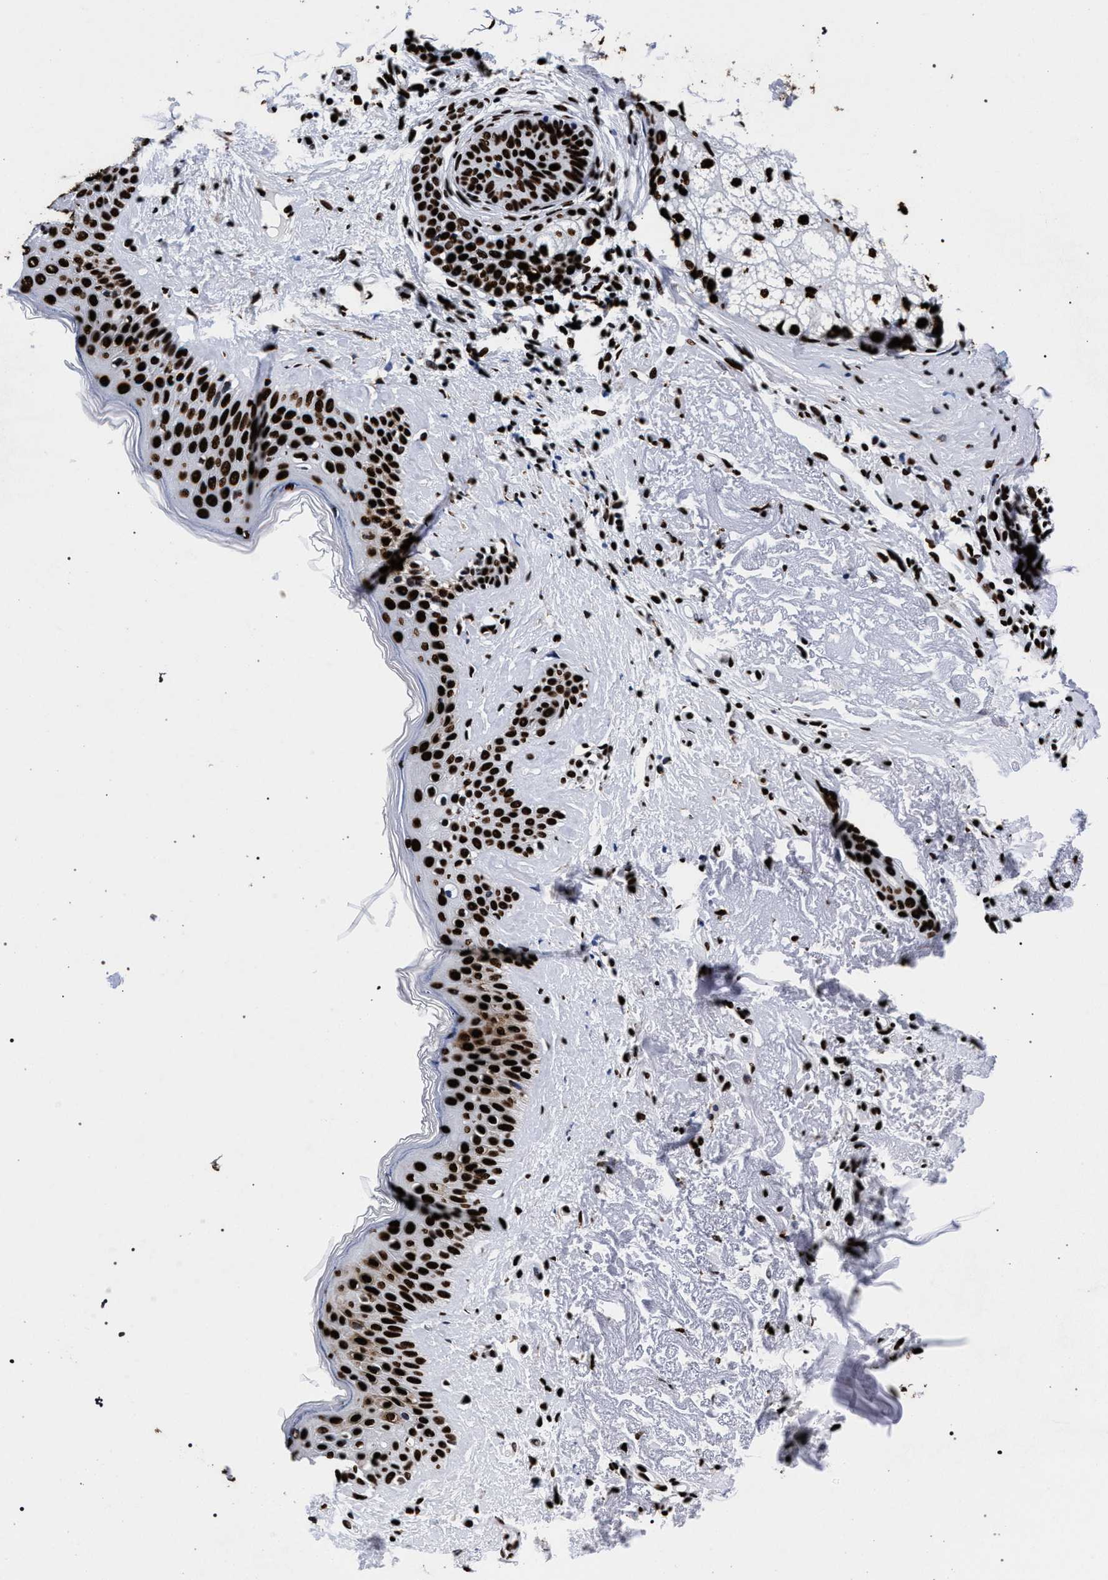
{"staining": {"intensity": "strong", "quantity": ">75%", "location": "nuclear"}, "tissue": "skin cancer", "cell_type": "Tumor cells", "image_type": "cancer", "snomed": [{"axis": "morphology", "description": "Basal cell carcinoma"}, {"axis": "topography", "description": "Skin"}], "caption": "Human skin cancer stained for a protein (brown) demonstrates strong nuclear positive expression in about >75% of tumor cells.", "gene": "HNRNPA1", "patient": {"sex": "female", "age": 84}}